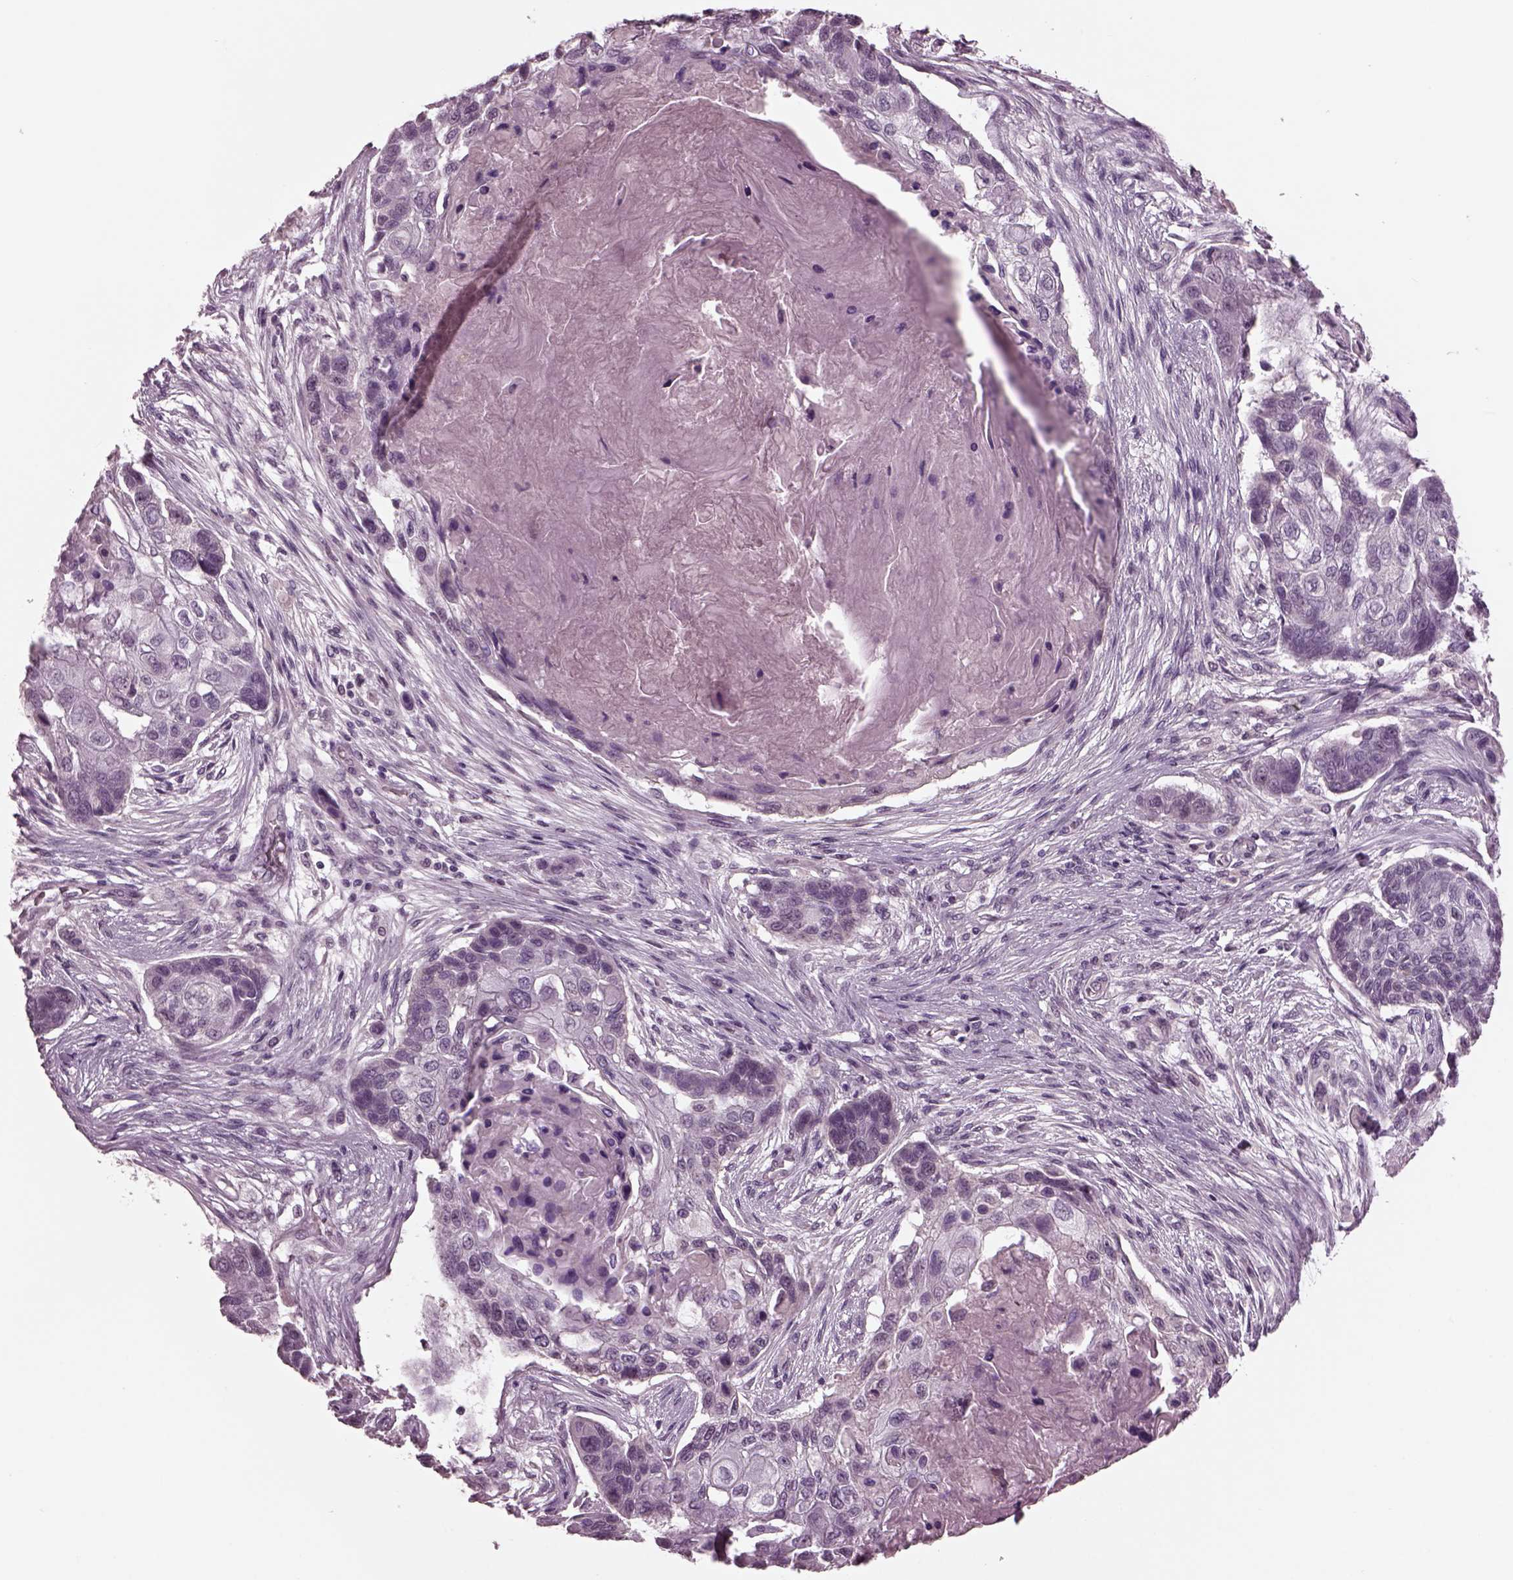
{"staining": {"intensity": "negative", "quantity": "none", "location": "none"}, "tissue": "lung cancer", "cell_type": "Tumor cells", "image_type": "cancer", "snomed": [{"axis": "morphology", "description": "Squamous cell carcinoma, NOS"}, {"axis": "topography", "description": "Lung"}], "caption": "Immunohistochemistry (IHC) photomicrograph of human lung squamous cell carcinoma stained for a protein (brown), which reveals no expression in tumor cells. The staining is performed using DAB (3,3'-diaminobenzidine) brown chromogen with nuclei counter-stained in using hematoxylin.", "gene": "CLCN4", "patient": {"sex": "male", "age": 69}}